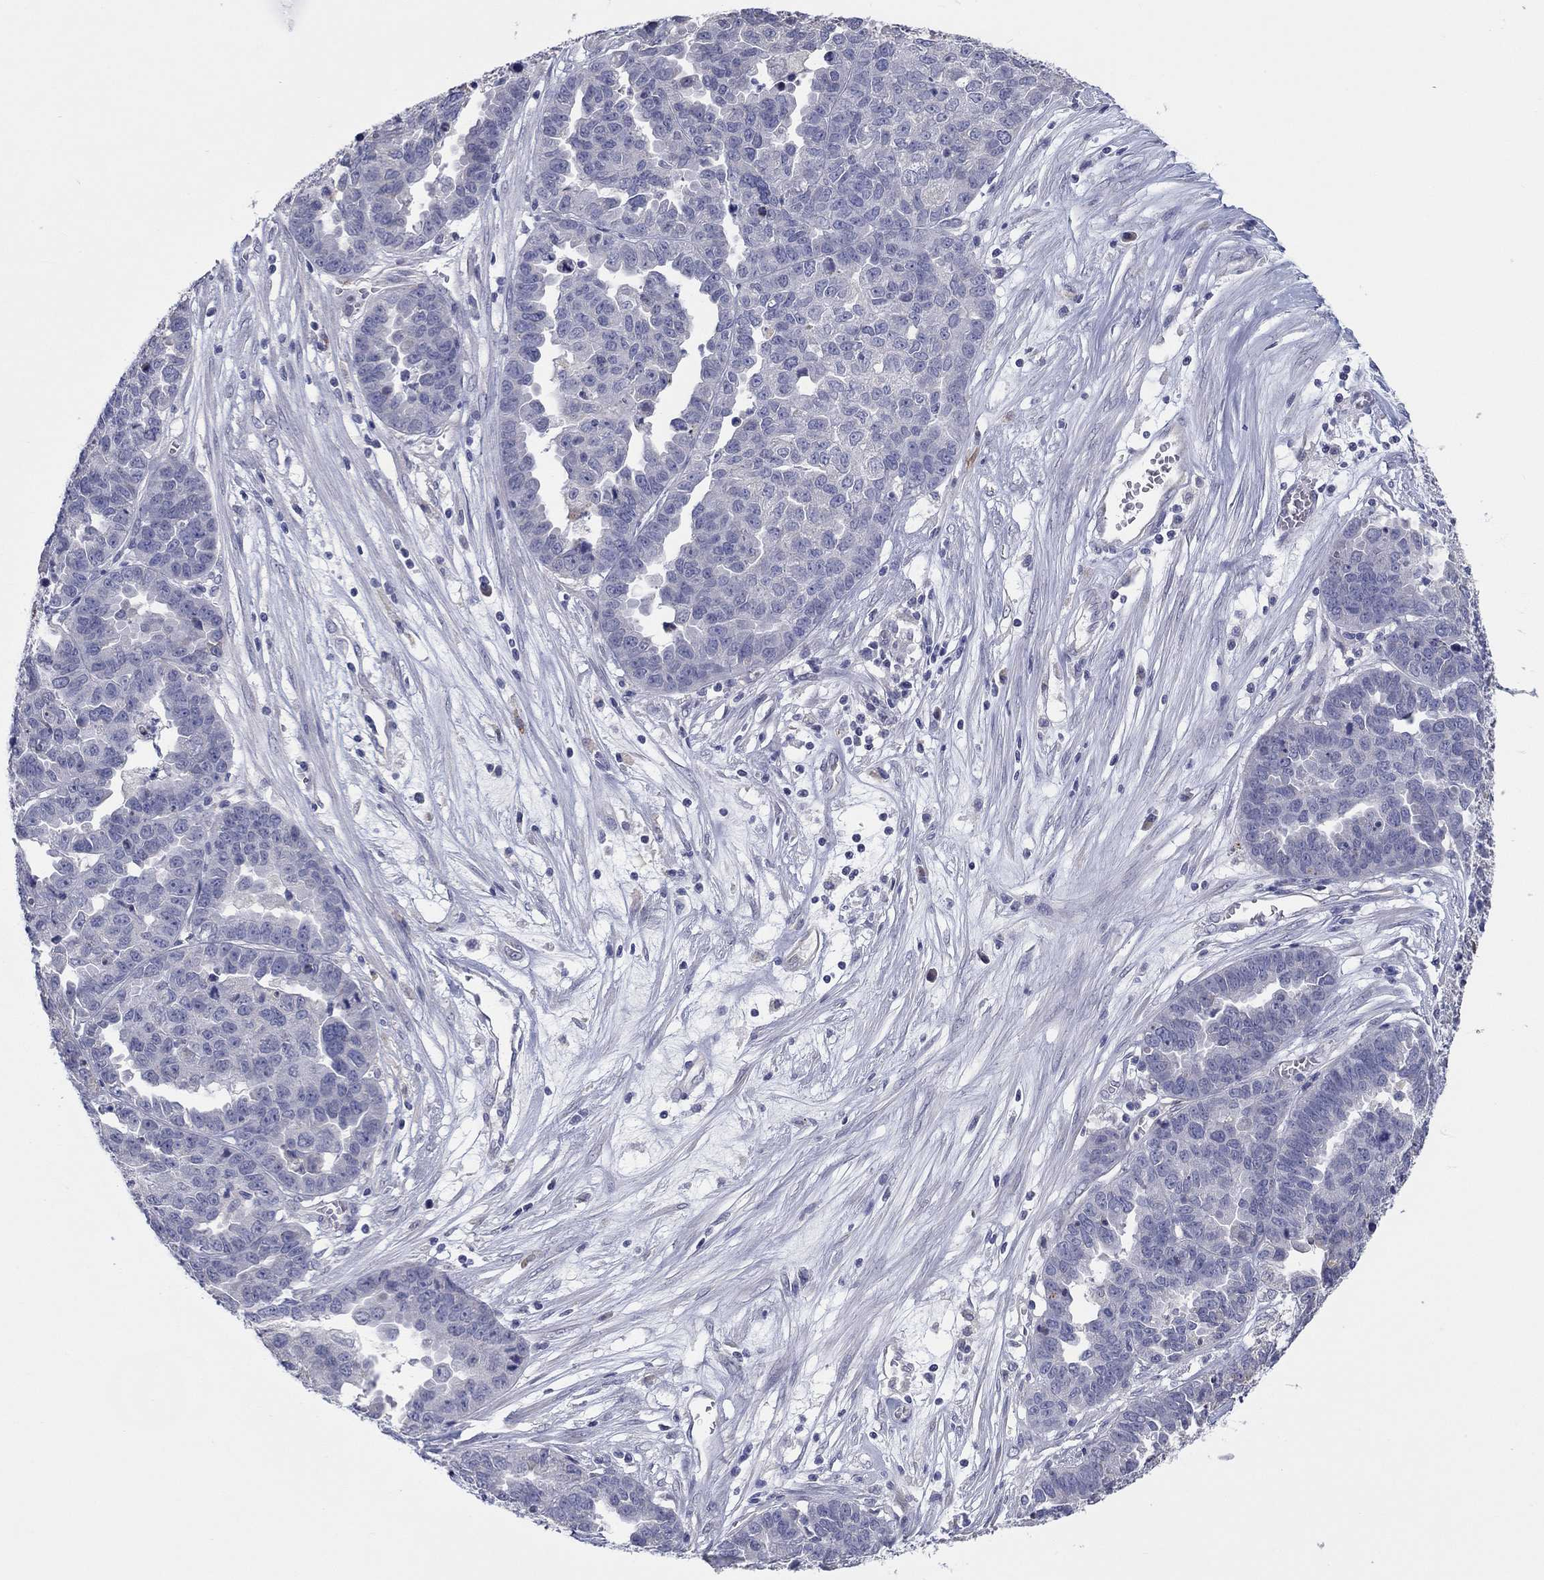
{"staining": {"intensity": "negative", "quantity": "none", "location": "none"}, "tissue": "ovarian cancer", "cell_type": "Tumor cells", "image_type": "cancer", "snomed": [{"axis": "morphology", "description": "Cystadenocarcinoma, serous, NOS"}, {"axis": "topography", "description": "Ovary"}], "caption": "This is an immunohistochemistry (IHC) image of human ovarian cancer. There is no expression in tumor cells.", "gene": "LRRC4C", "patient": {"sex": "female", "age": 87}}